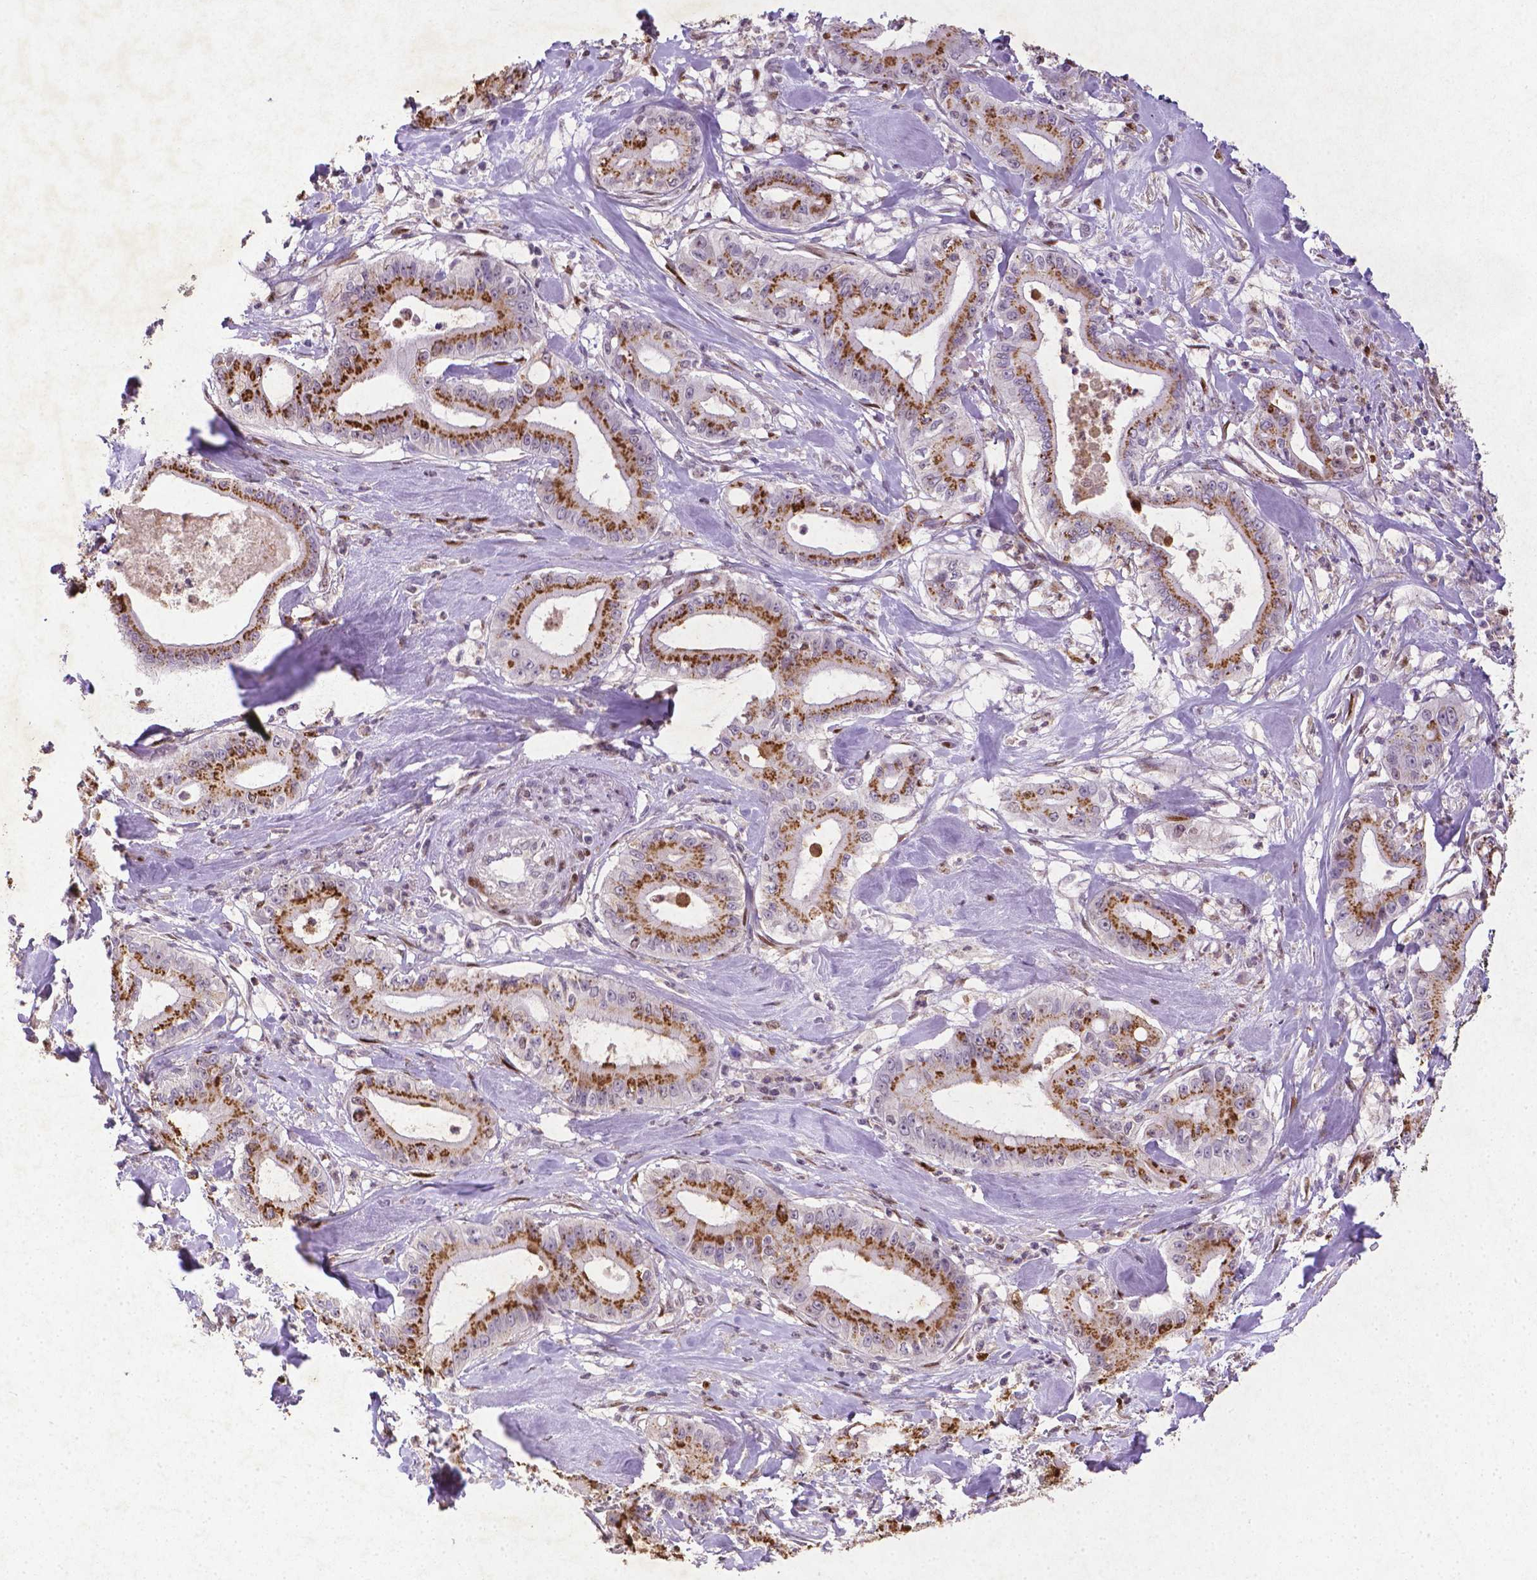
{"staining": {"intensity": "strong", "quantity": ">75%", "location": "cytoplasmic/membranous"}, "tissue": "pancreatic cancer", "cell_type": "Tumor cells", "image_type": "cancer", "snomed": [{"axis": "morphology", "description": "Adenocarcinoma, NOS"}, {"axis": "topography", "description": "Pancreas"}], "caption": "Protein analysis of pancreatic cancer (adenocarcinoma) tissue exhibits strong cytoplasmic/membranous positivity in about >75% of tumor cells. Nuclei are stained in blue.", "gene": "CDKN1A", "patient": {"sex": "male", "age": 71}}